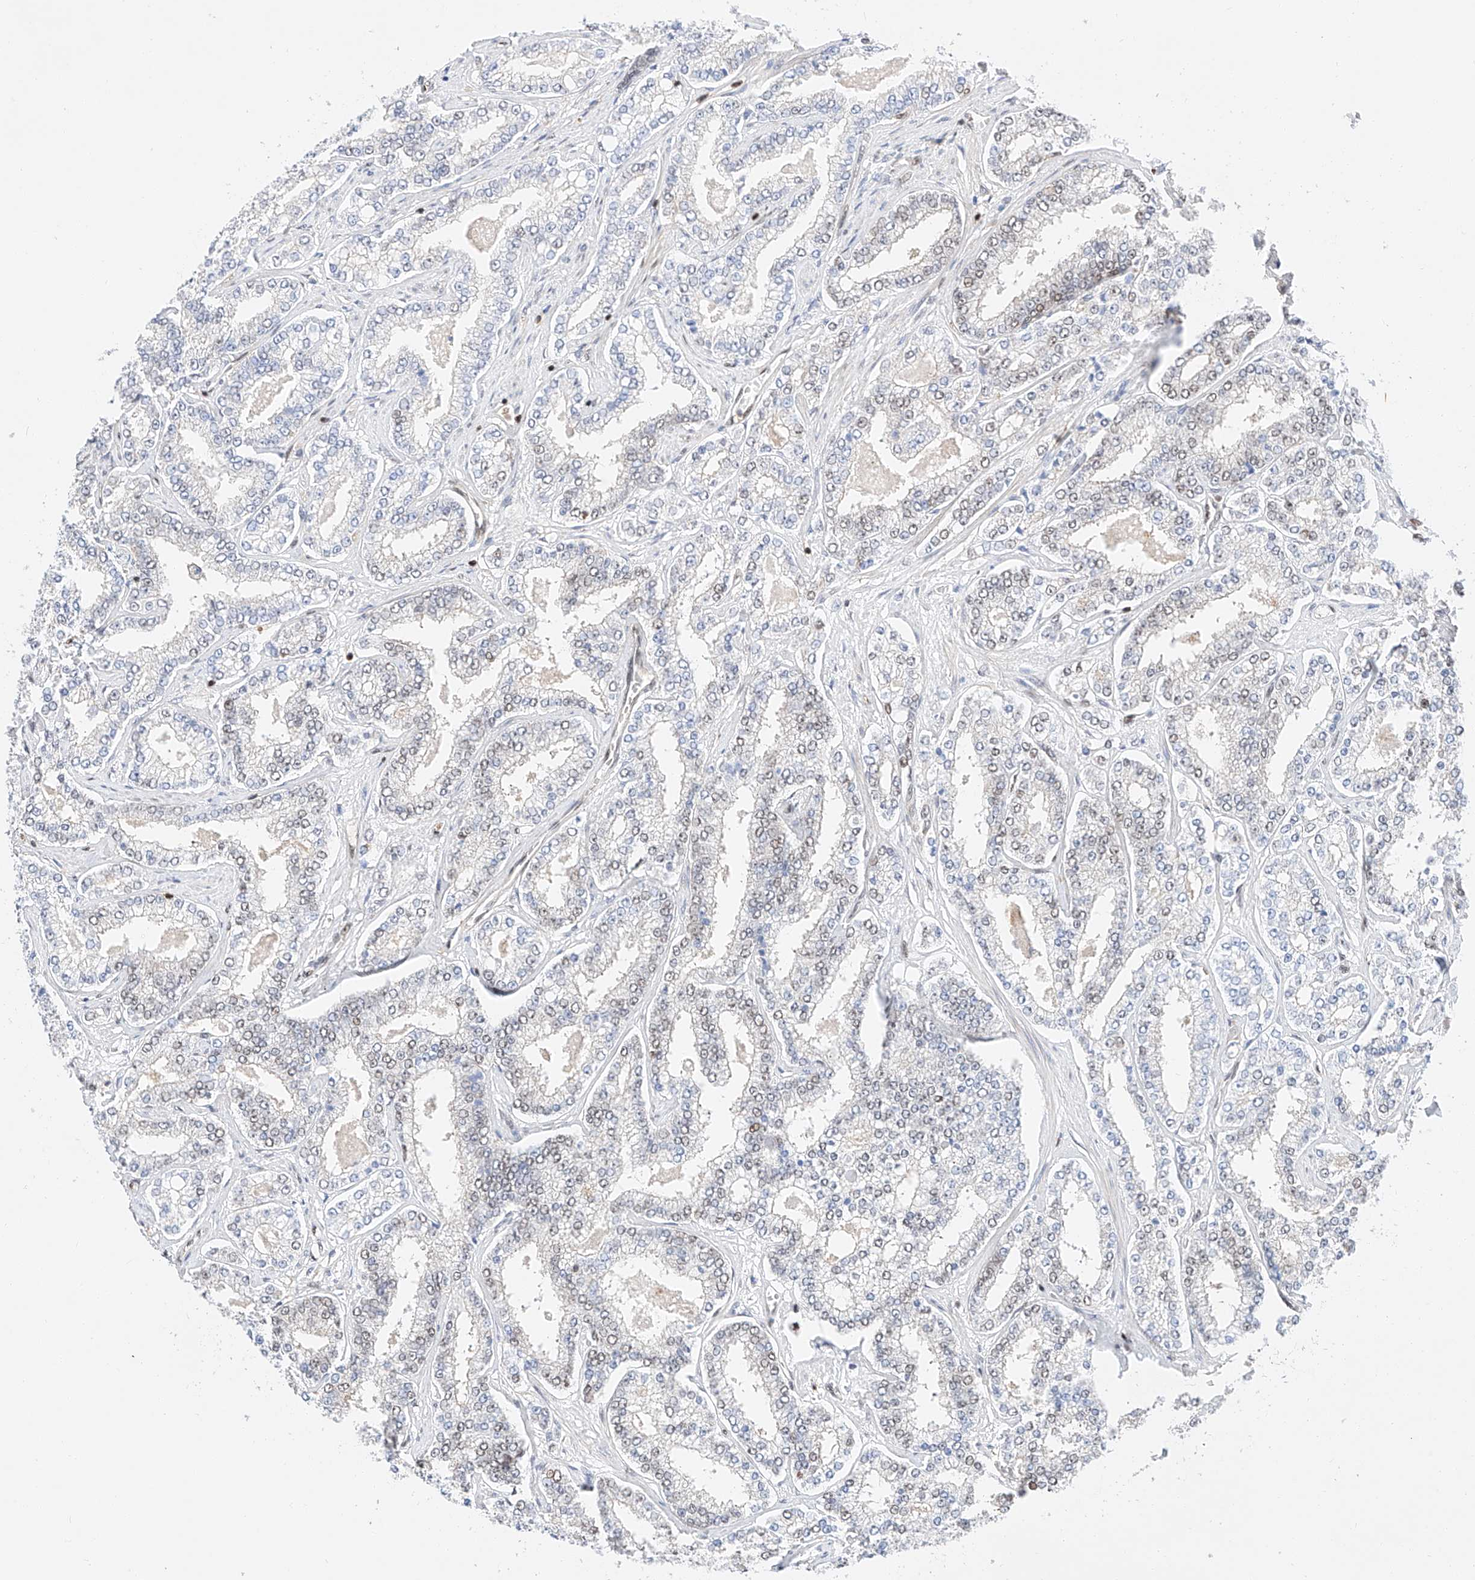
{"staining": {"intensity": "weak", "quantity": "<25%", "location": "nuclear"}, "tissue": "prostate cancer", "cell_type": "Tumor cells", "image_type": "cancer", "snomed": [{"axis": "morphology", "description": "Normal tissue, NOS"}, {"axis": "morphology", "description": "Adenocarcinoma, High grade"}, {"axis": "topography", "description": "Prostate"}], "caption": "Photomicrograph shows no protein staining in tumor cells of prostate cancer tissue. (Immunohistochemistry (ihc), brightfield microscopy, high magnification).", "gene": "HDAC9", "patient": {"sex": "male", "age": 83}}